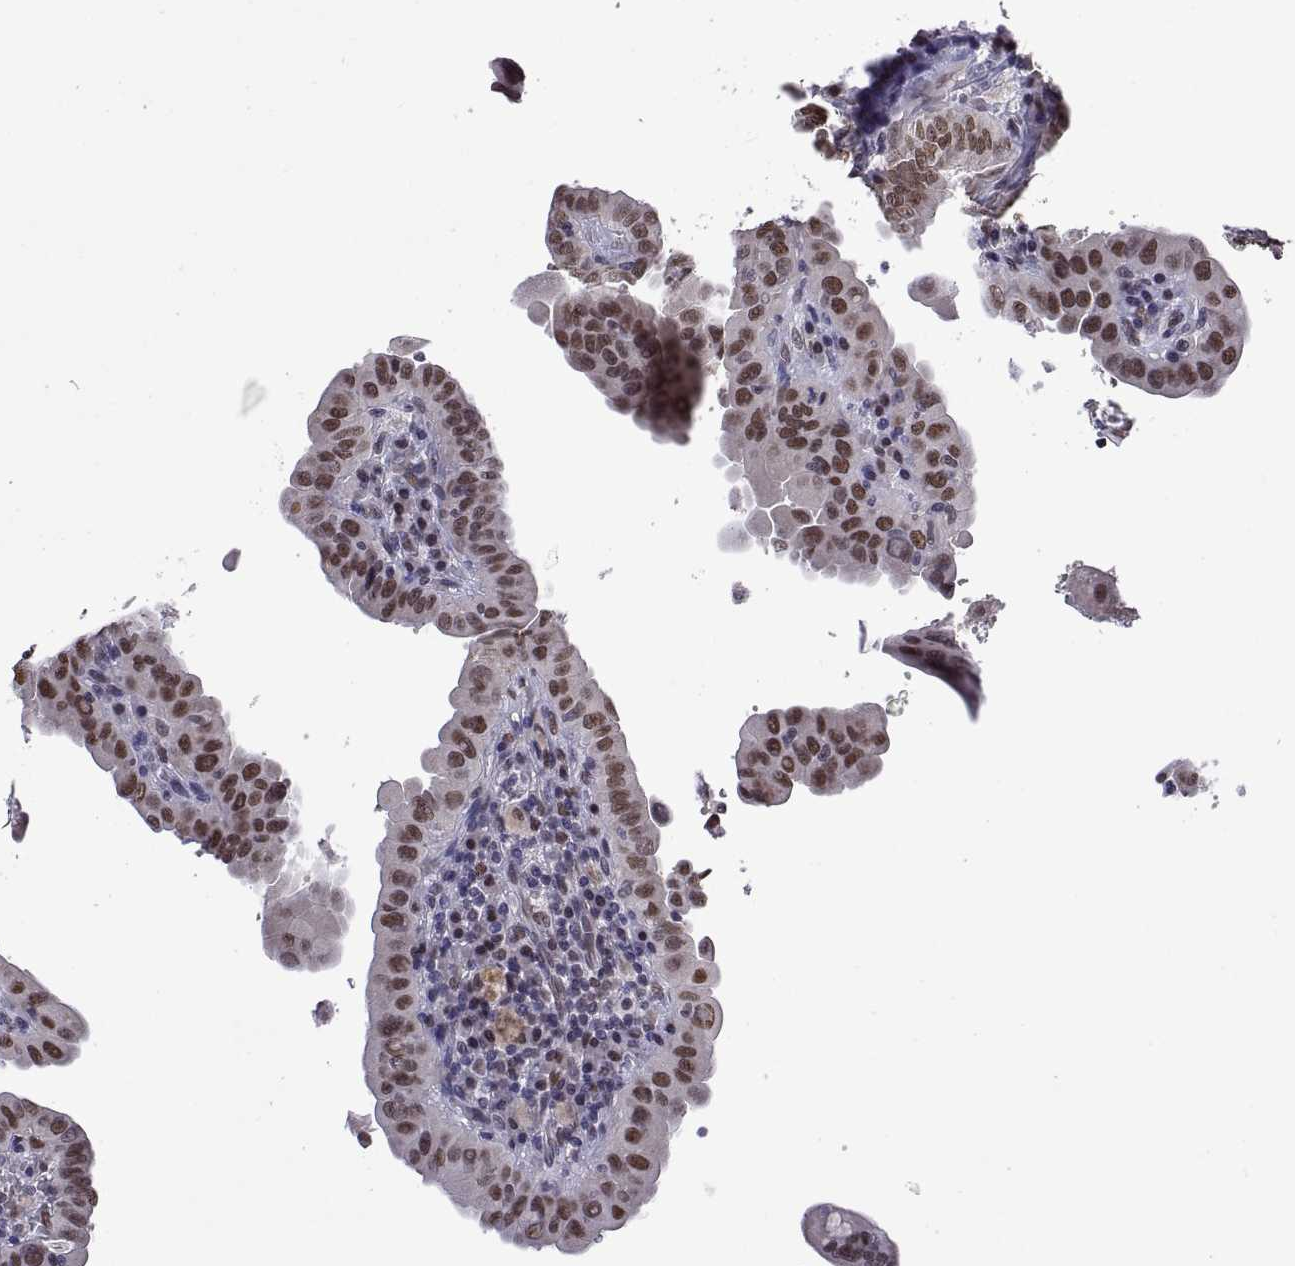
{"staining": {"intensity": "moderate", "quantity": ">75%", "location": "nuclear"}, "tissue": "thyroid cancer", "cell_type": "Tumor cells", "image_type": "cancer", "snomed": [{"axis": "morphology", "description": "Papillary adenocarcinoma, NOS"}, {"axis": "topography", "description": "Thyroid gland"}], "caption": "Thyroid papillary adenocarcinoma was stained to show a protein in brown. There is medium levels of moderate nuclear positivity in about >75% of tumor cells.", "gene": "NR4A1", "patient": {"sex": "female", "age": 37}}